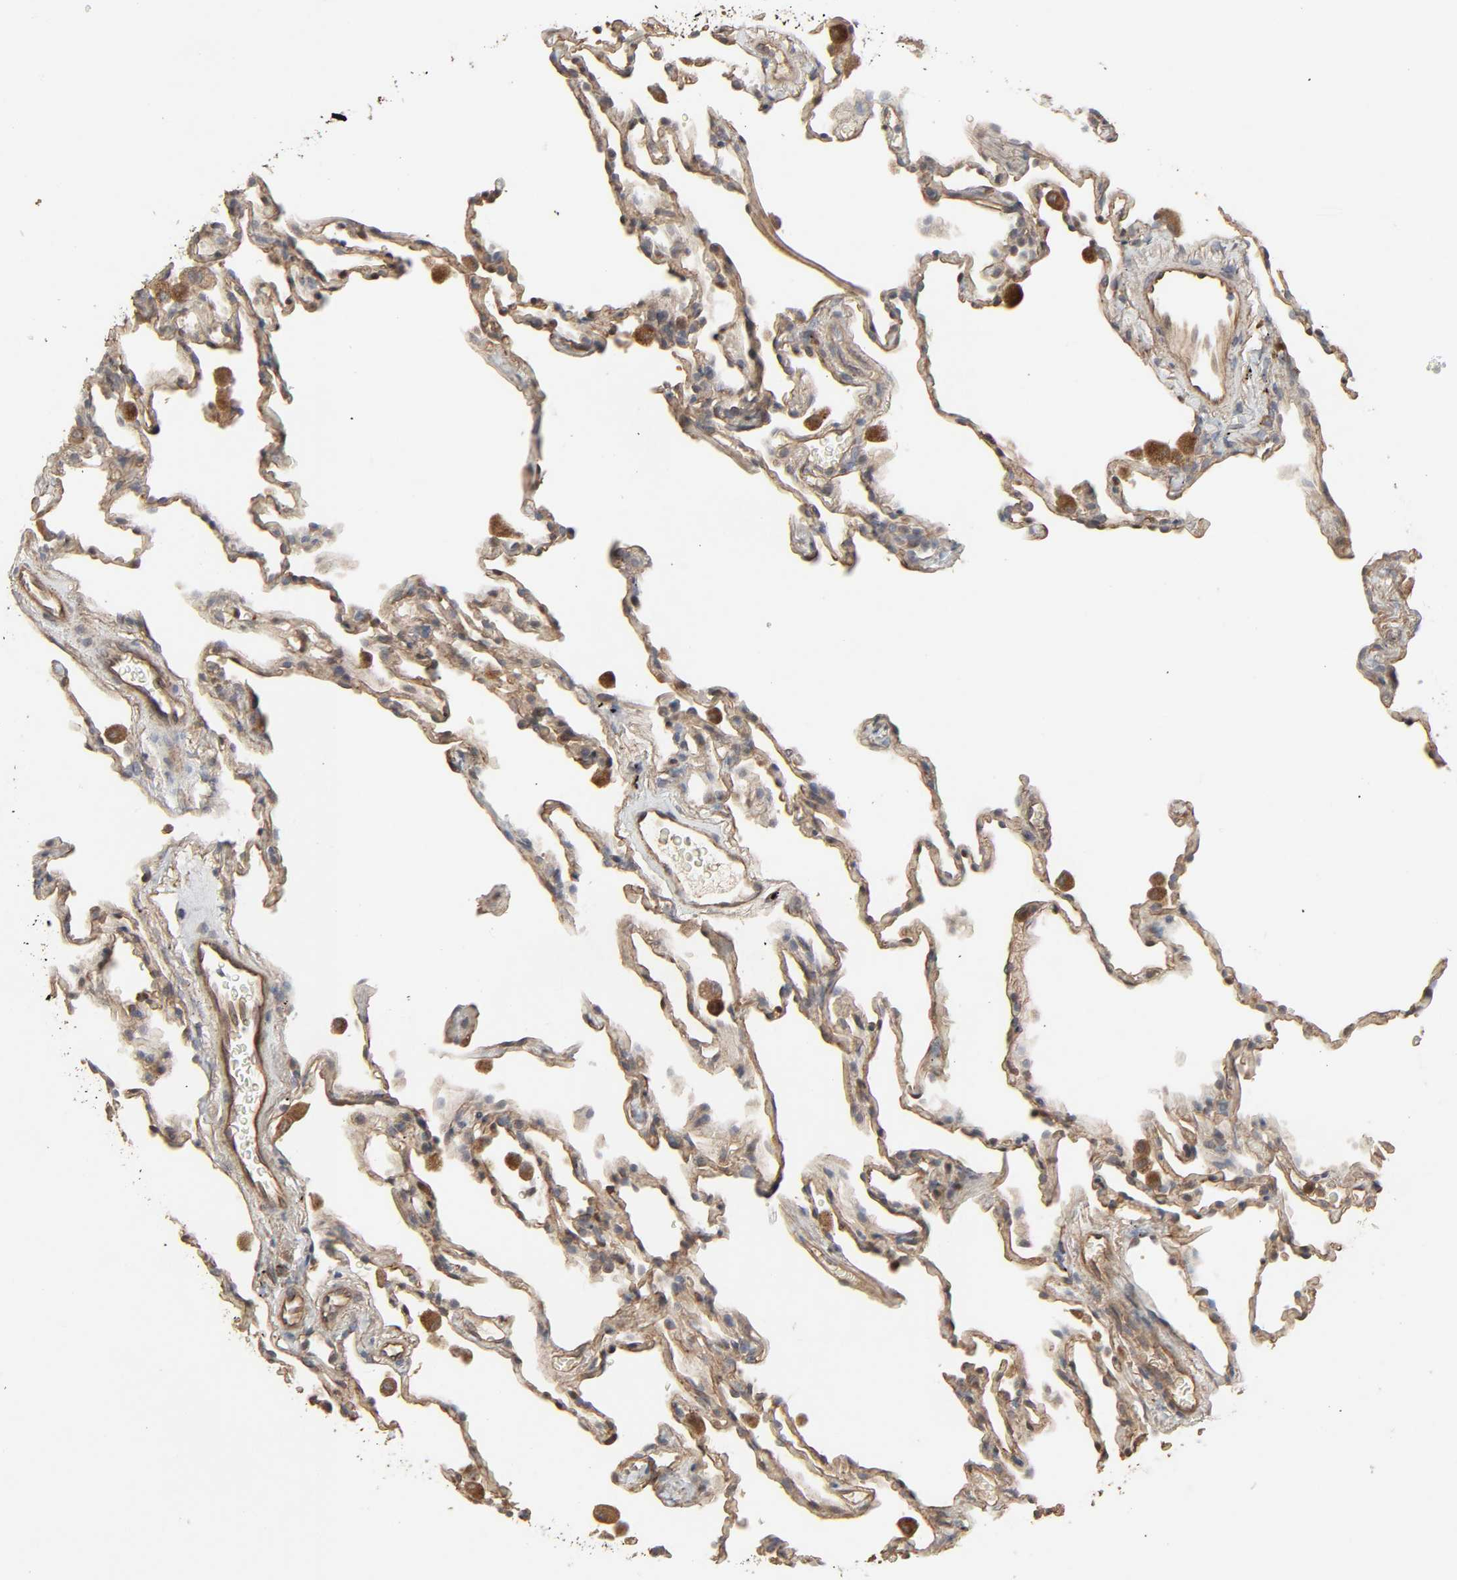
{"staining": {"intensity": "moderate", "quantity": "25%-75%", "location": "cytoplasmic/membranous"}, "tissue": "lung", "cell_type": "Alveolar cells", "image_type": "normal", "snomed": [{"axis": "morphology", "description": "Normal tissue, NOS"}, {"axis": "morphology", "description": "Soft tissue tumor metastatic"}, {"axis": "topography", "description": "Lung"}], "caption": "Benign lung demonstrates moderate cytoplasmic/membranous positivity in approximately 25%-75% of alveolar cells (brown staining indicates protein expression, while blue staining denotes nuclei)..", "gene": "ADCY4", "patient": {"sex": "male", "age": 59}}